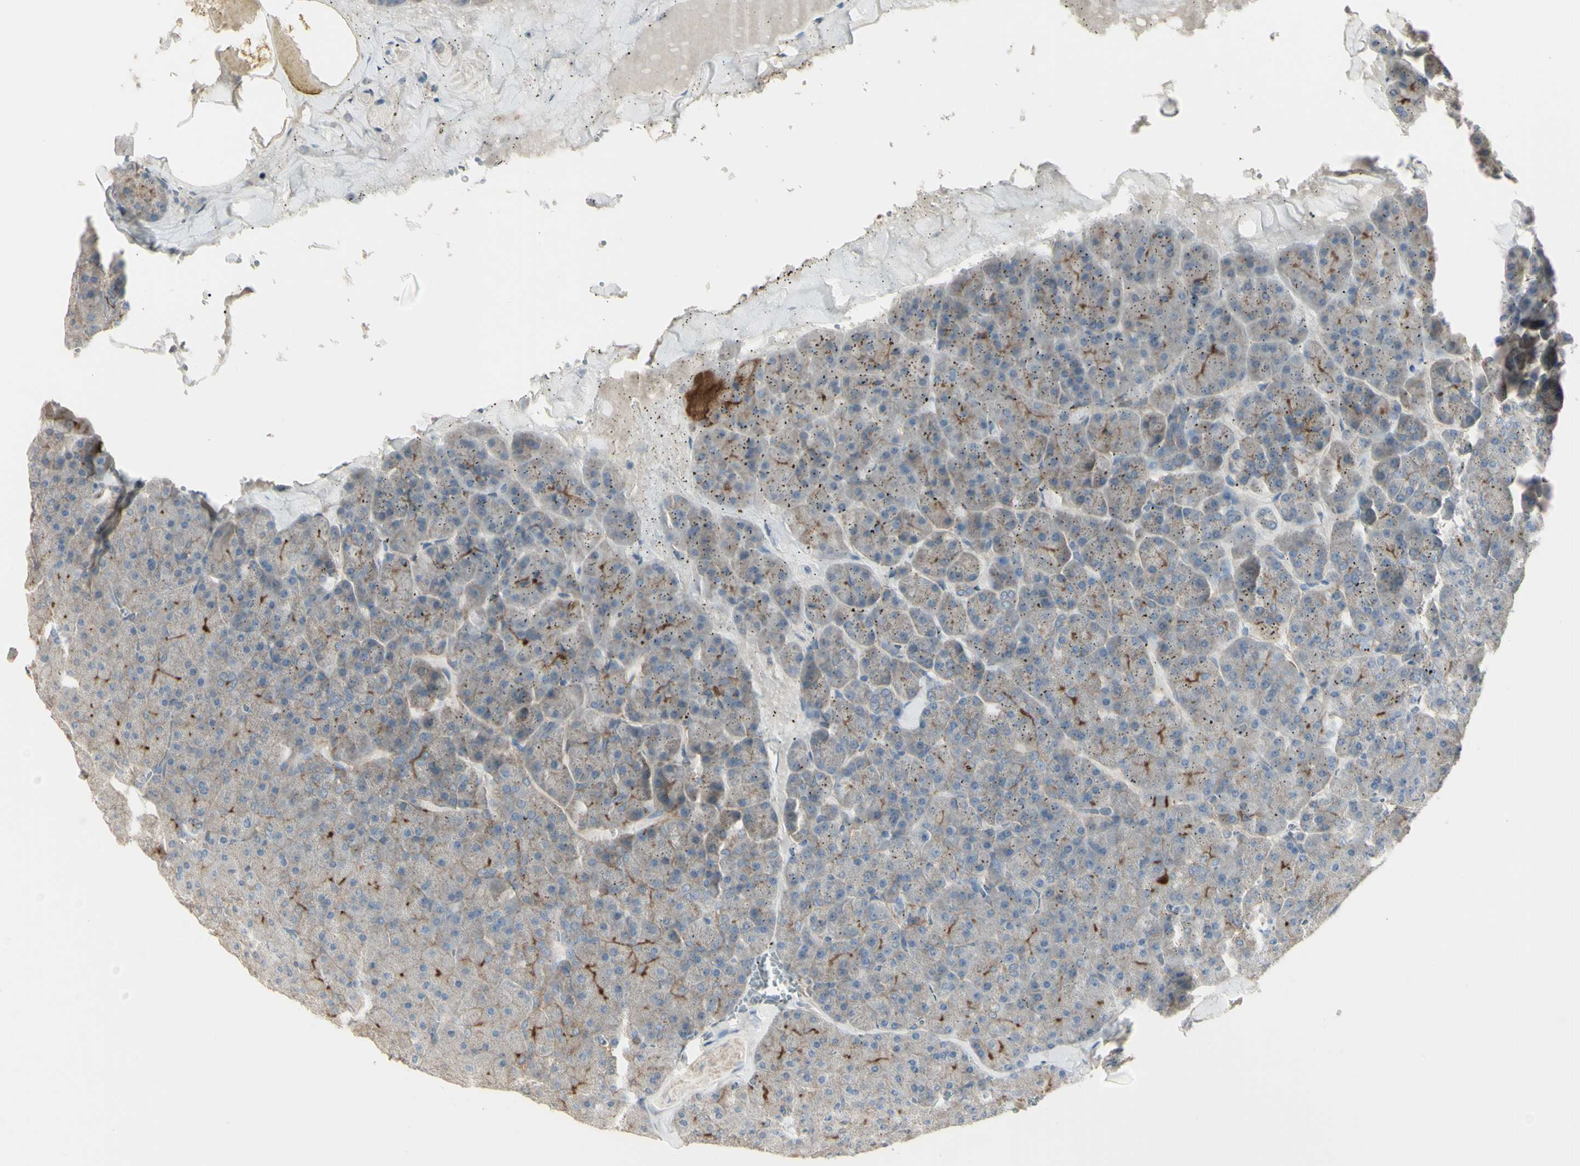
{"staining": {"intensity": "weak", "quantity": "25%-75%", "location": "cytoplasmic/membranous"}, "tissue": "pancreas", "cell_type": "Exocrine glandular cells", "image_type": "normal", "snomed": [{"axis": "morphology", "description": "Normal tissue, NOS"}, {"axis": "topography", "description": "Pancreas"}], "caption": "Immunohistochemistry (IHC) image of unremarkable pancreas: pancreas stained using IHC shows low levels of weak protein expression localized specifically in the cytoplasmic/membranous of exocrine glandular cells, appearing as a cytoplasmic/membranous brown color.", "gene": "CD276", "patient": {"sex": "female", "age": 35}}